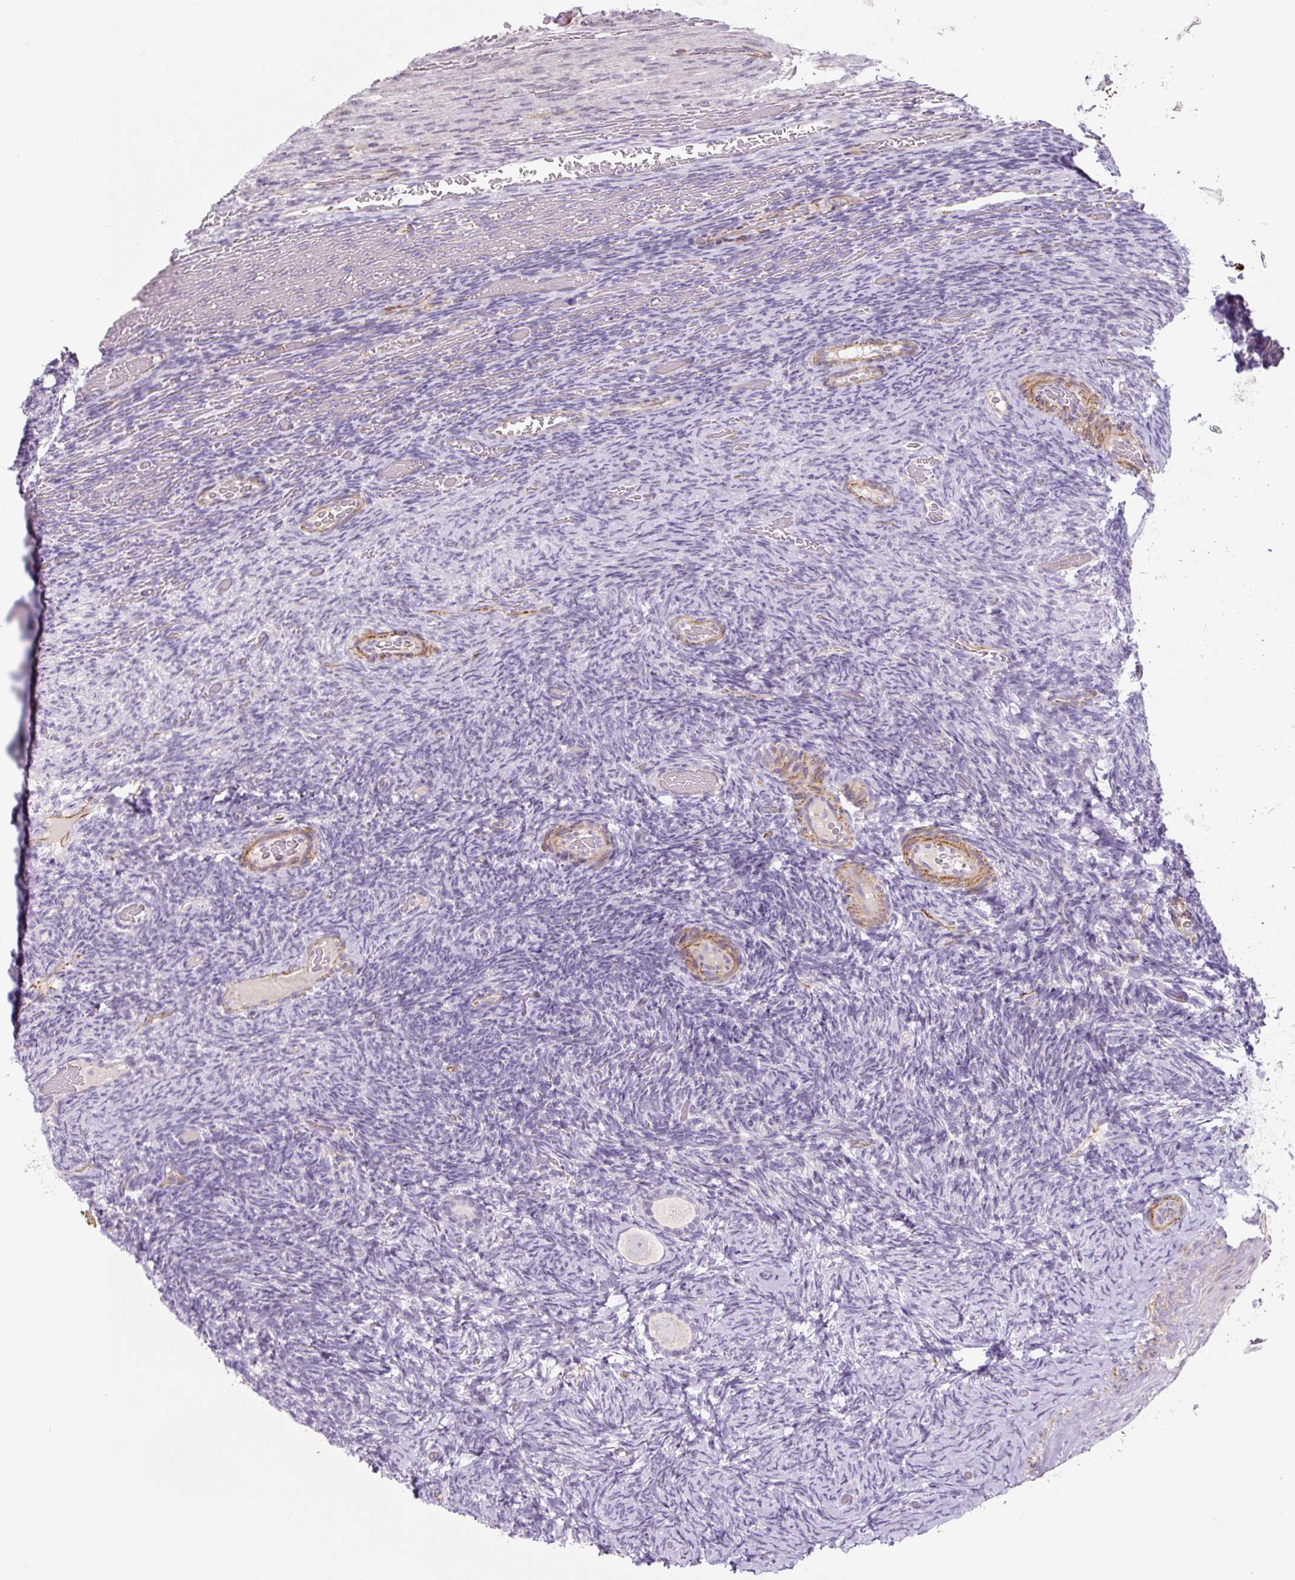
{"staining": {"intensity": "negative", "quantity": "none", "location": "none"}, "tissue": "ovary", "cell_type": "Follicle cells", "image_type": "normal", "snomed": [{"axis": "morphology", "description": "Normal tissue, NOS"}, {"axis": "topography", "description": "Ovary"}], "caption": "Follicle cells are negative for brown protein staining in unremarkable ovary. Brightfield microscopy of immunohistochemistry stained with DAB (brown) and hematoxylin (blue), captured at high magnification.", "gene": "CCL25", "patient": {"sex": "female", "age": 34}}